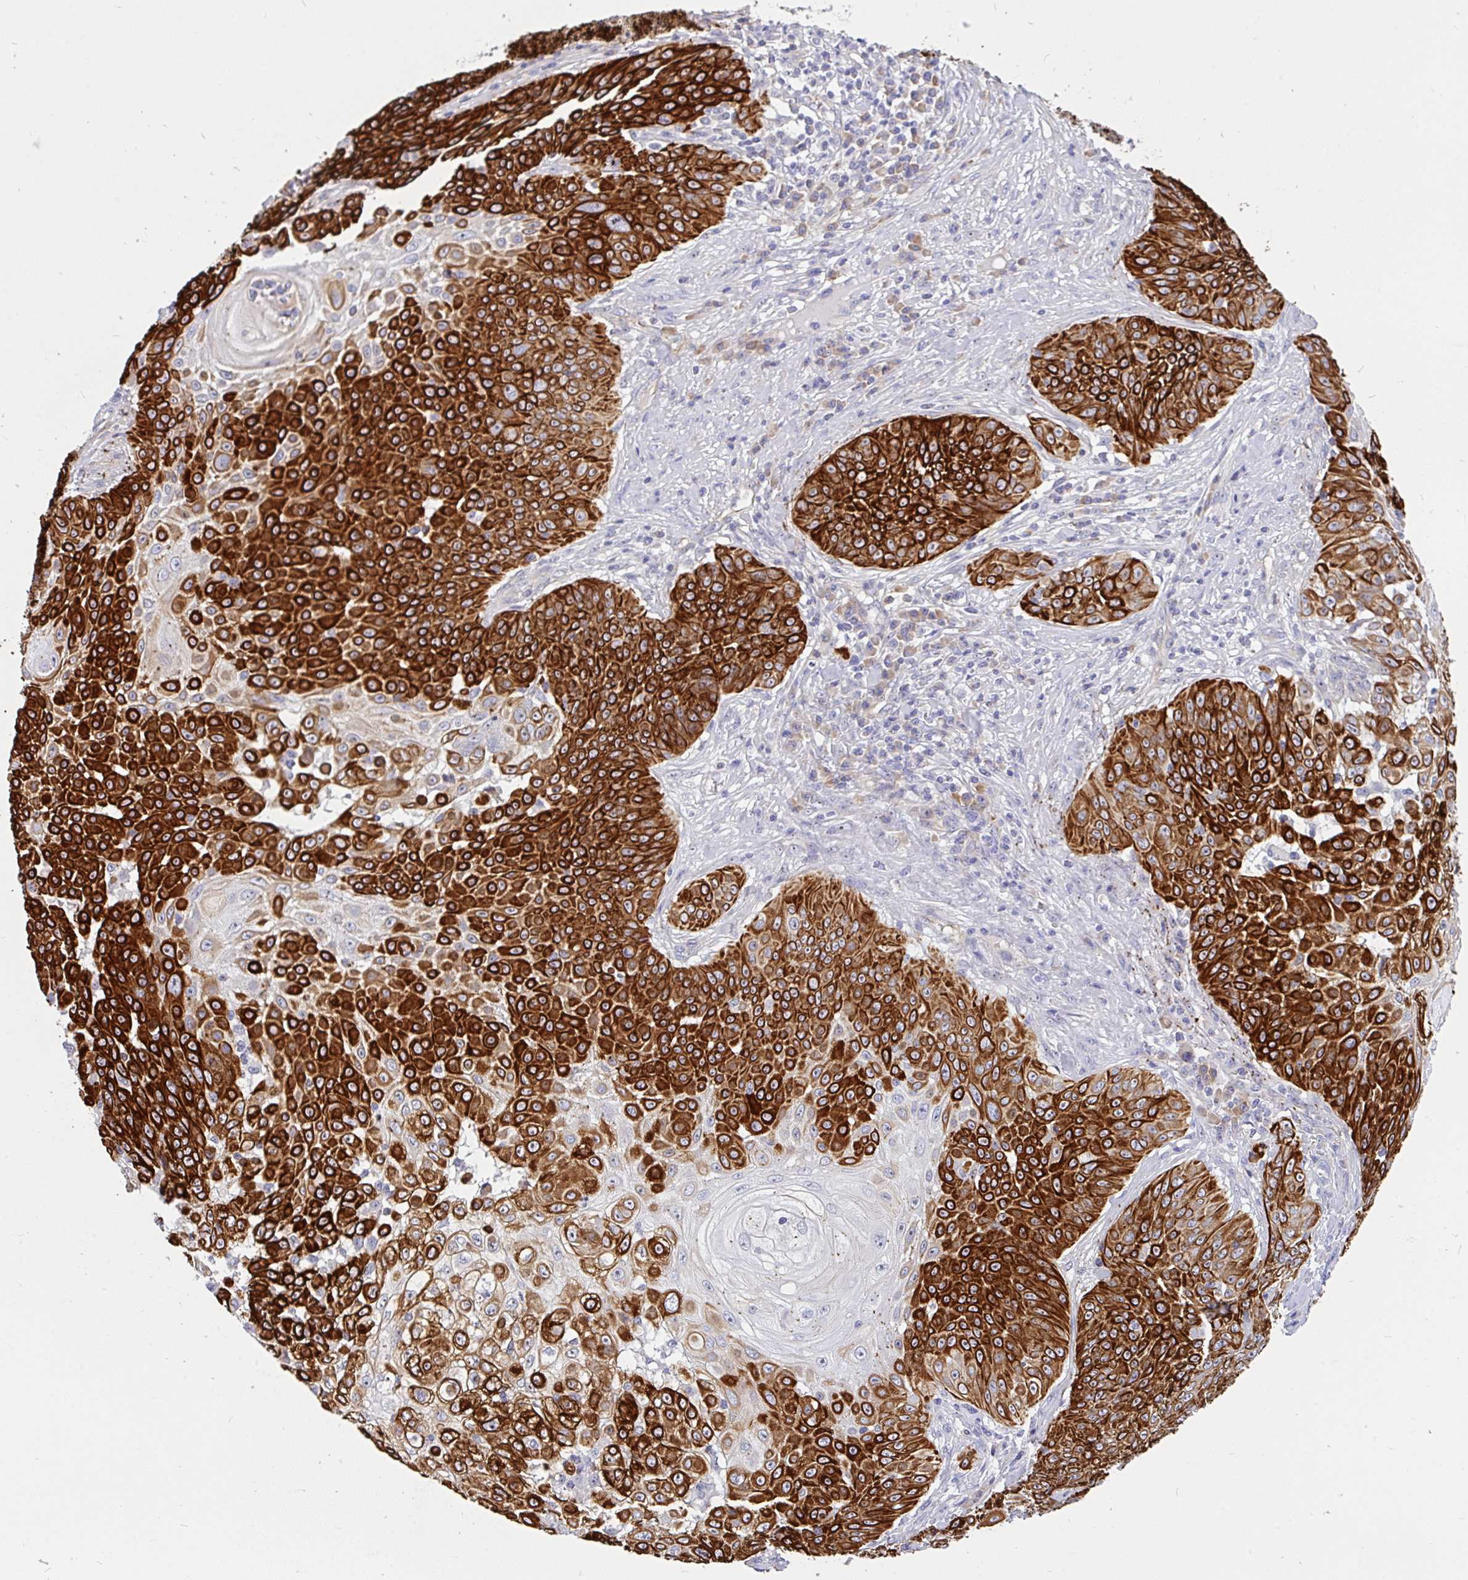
{"staining": {"intensity": "strong", "quantity": ">75%", "location": "cytoplasmic/membranous"}, "tissue": "skin cancer", "cell_type": "Tumor cells", "image_type": "cancer", "snomed": [{"axis": "morphology", "description": "Squamous cell carcinoma, NOS"}, {"axis": "topography", "description": "Skin"}], "caption": "Protein positivity by immunohistochemistry shows strong cytoplasmic/membranous staining in approximately >75% of tumor cells in squamous cell carcinoma (skin).", "gene": "LRRC26", "patient": {"sex": "male", "age": 24}}